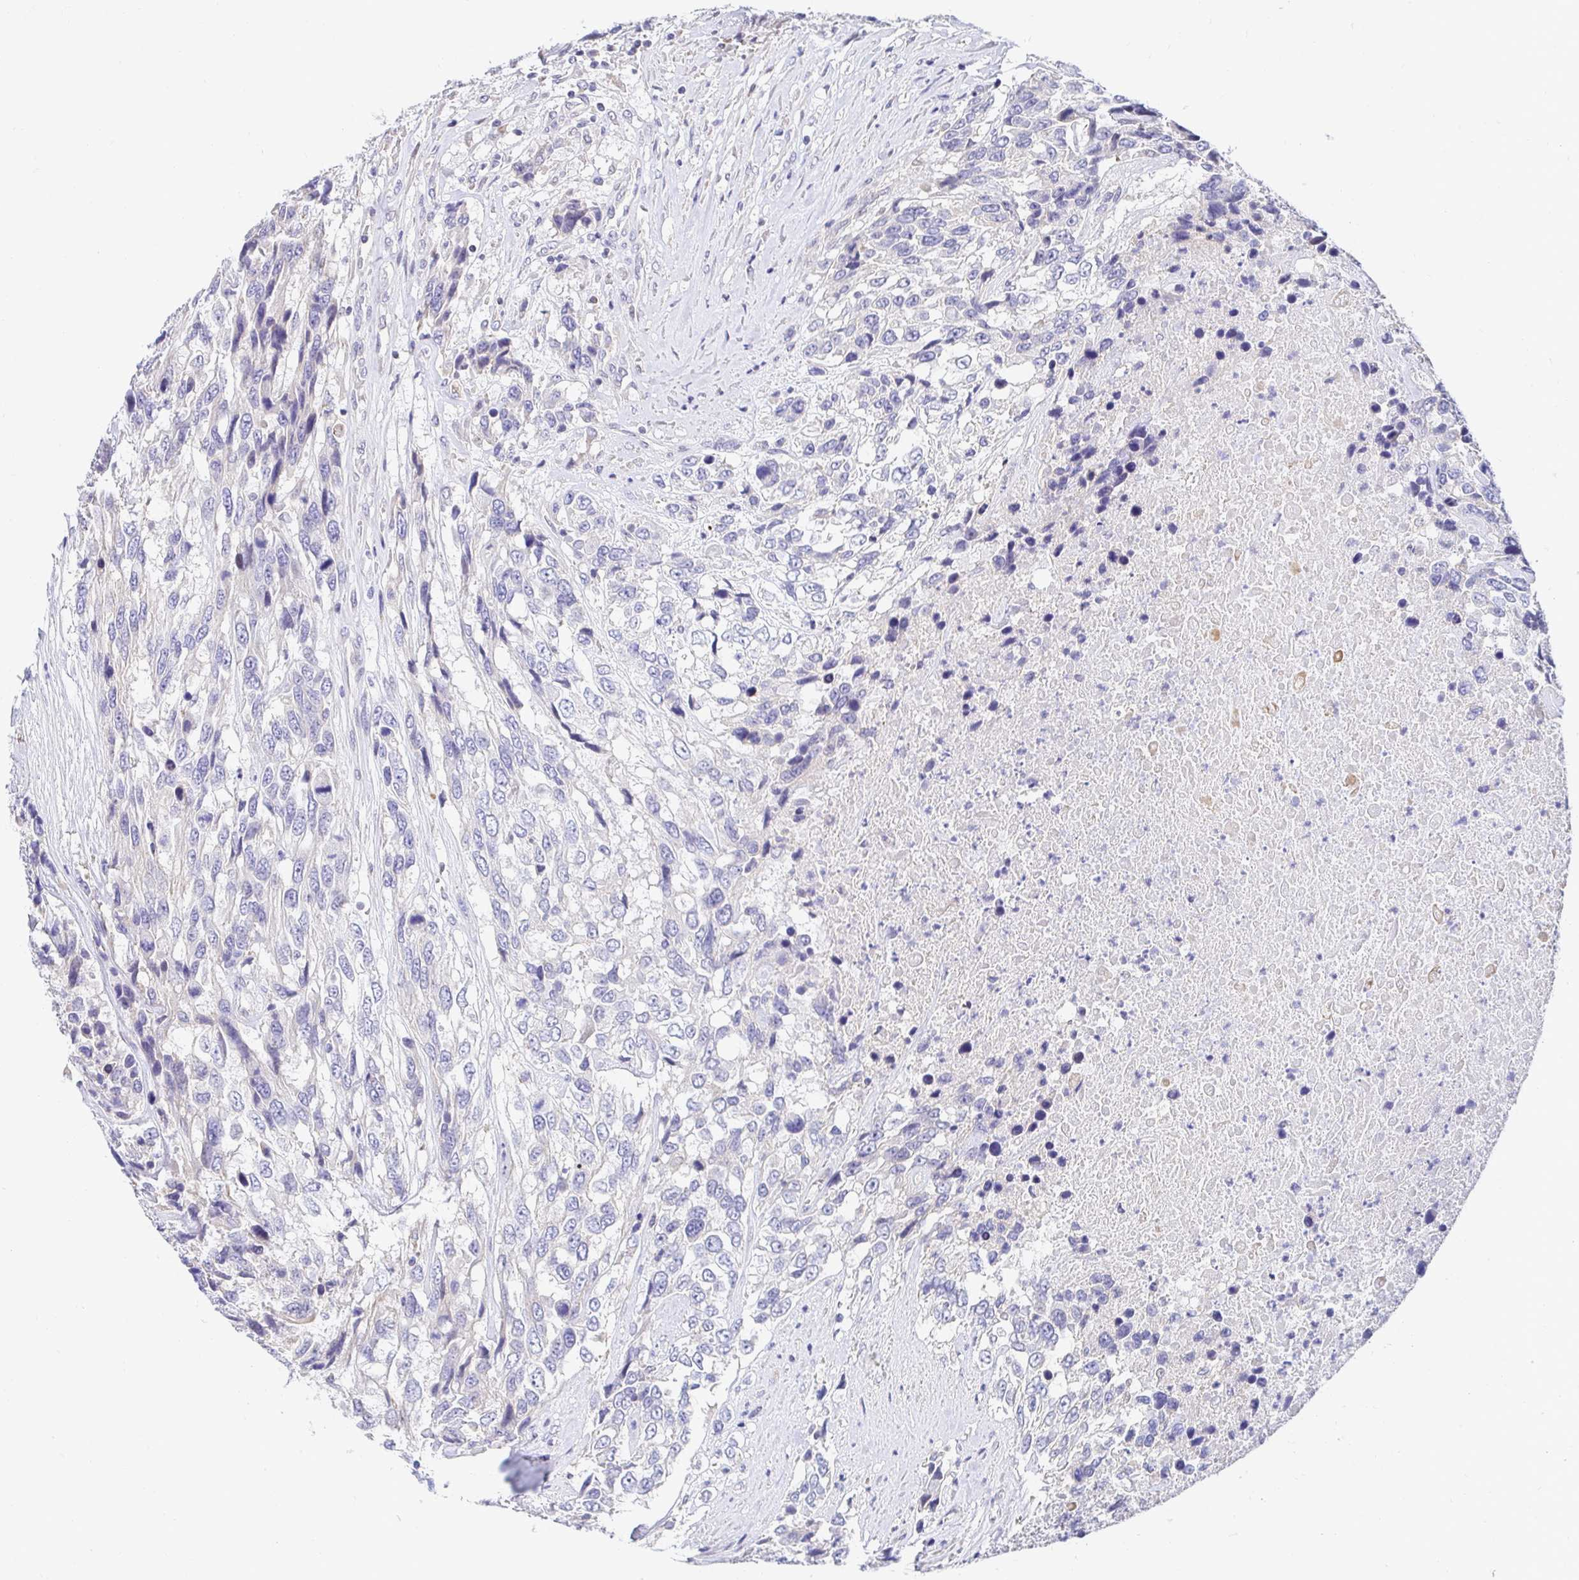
{"staining": {"intensity": "negative", "quantity": "none", "location": "none"}, "tissue": "urothelial cancer", "cell_type": "Tumor cells", "image_type": "cancer", "snomed": [{"axis": "morphology", "description": "Urothelial carcinoma, High grade"}, {"axis": "topography", "description": "Urinary bladder"}], "caption": "High magnification brightfield microscopy of high-grade urothelial carcinoma stained with DAB (3,3'-diaminobenzidine) (brown) and counterstained with hematoxylin (blue): tumor cells show no significant expression.", "gene": "AKAP14", "patient": {"sex": "female", "age": 70}}